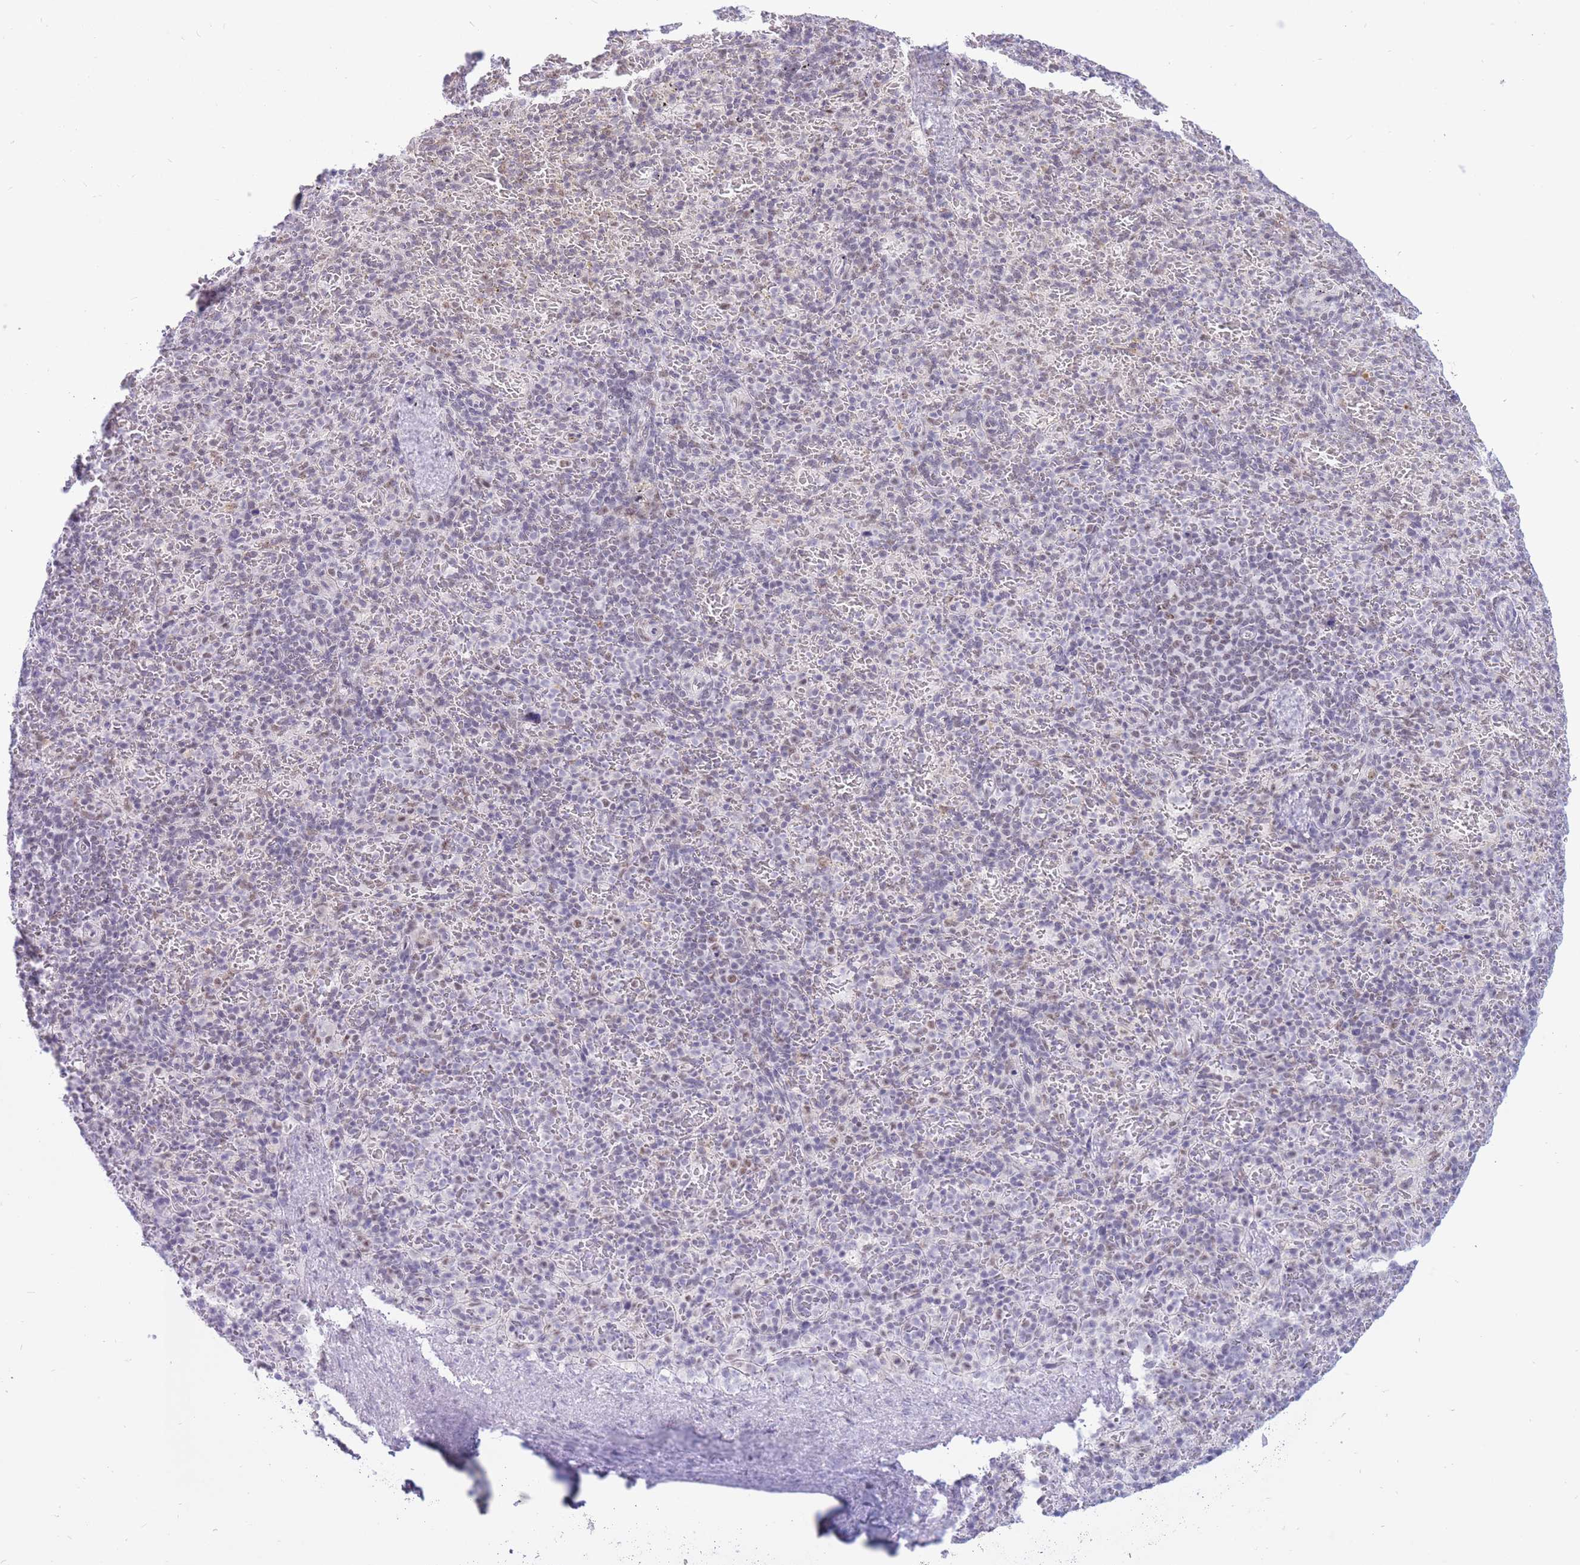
{"staining": {"intensity": "negative", "quantity": "none", "location": "none"}, "tissue": "spleen", "cell_type": "Cells in red pulp", "image_type": "normal", "snomed": [{"axis": "morphology", "description": "Normal tissue, NOS"}, {"axis": "topography", "description": "Spleen"}], "caption": "Immunohistochemistry histopathology image of benign spleen: spleen stained with DAB displays no significant protein staining in cells in red pulp.", "gene": "CYP2B6", "patient": {"sex": "female", "age": 74}}